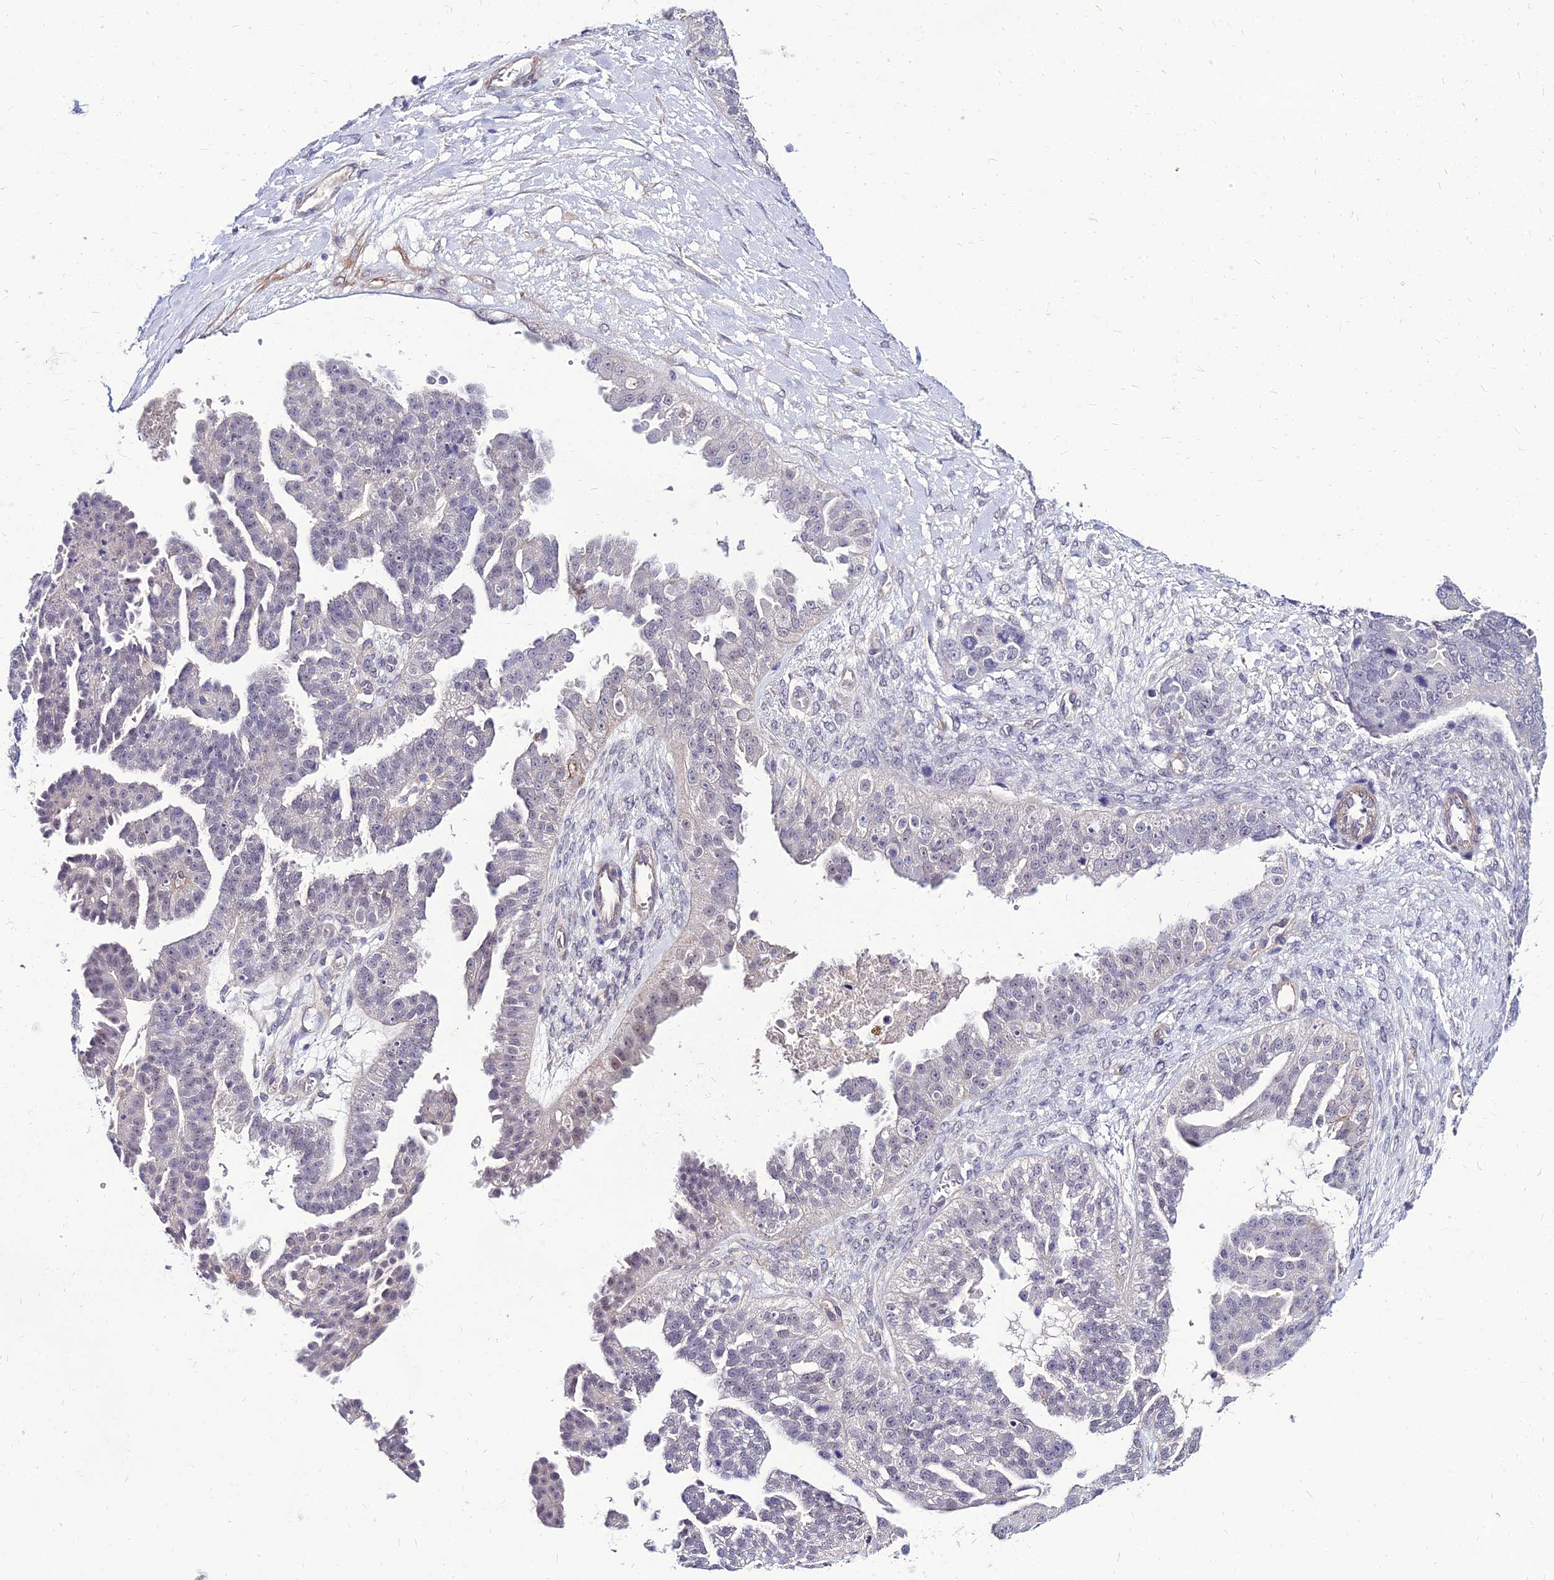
{"staining": {"intensity": "negative", "quantity": "none", "location": "none"}, "tissue": "ovarian cancer", "cell_type": "Tumor cells", "image_type": "cancer", "snomed": [{"axis": "morphology", "description": "Cystadenocarcinoma, serous, NOS"}, {"axis": "topography", "description": "Ovary"}], "caption": "Immunohistochemistry (IHC) histopathology image of neoplastic tissue: human serous cystadenocarcinoma (ovarian) stained with DAB (3,3'-diaminobenzidine) demonstrates no significant protein positivity in tumor cells. The staining was performed using DAB (3,3'-diaminobenzidine) to visualize the protein expression in brown, while the nuclei were stained in blue with hematoxylin (Magnification: 20x).", "gene": "YEATS2", "patient": {"sex": "female", "age": 58}}